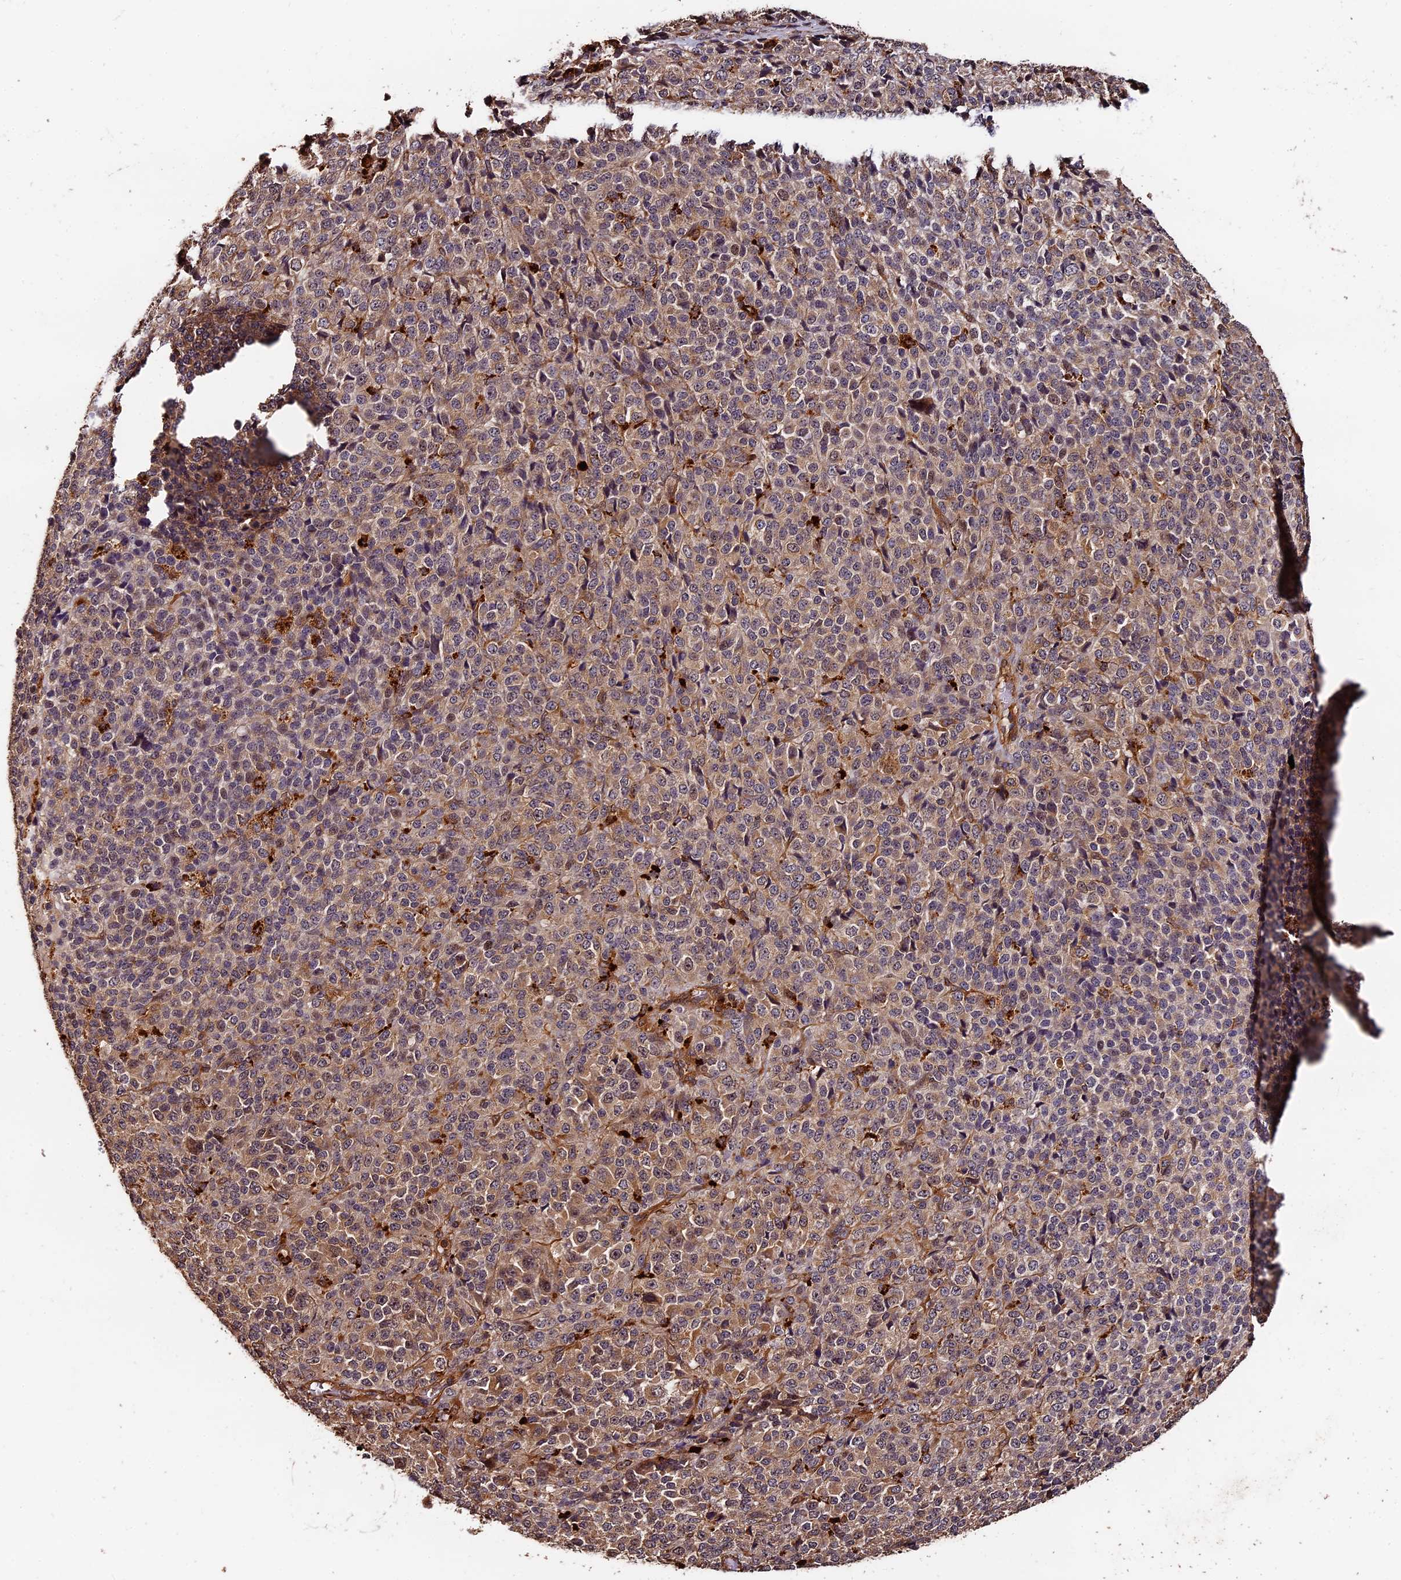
{"staining": {"intensity": "moderate", "quantity": "25%-75%", "location": "cytoplasmic/membranous"}, "tissue": "melanoma", "cell_type": "Tumor cells", "image_type": "cancer", "snomed": [{"axis": "morphology", "description": "Malignant melanoma, Metastatic site"}, {"axis": "topography", "description": "Brain"}], "caption": "Moderate cytoplasmic/membranous positivity is identified in approximately 25%-75% of tumor cells in malignant melanoma (metastatic site).", "gene": "MMP15", "patient": {"sex": "female", "age": 56}}